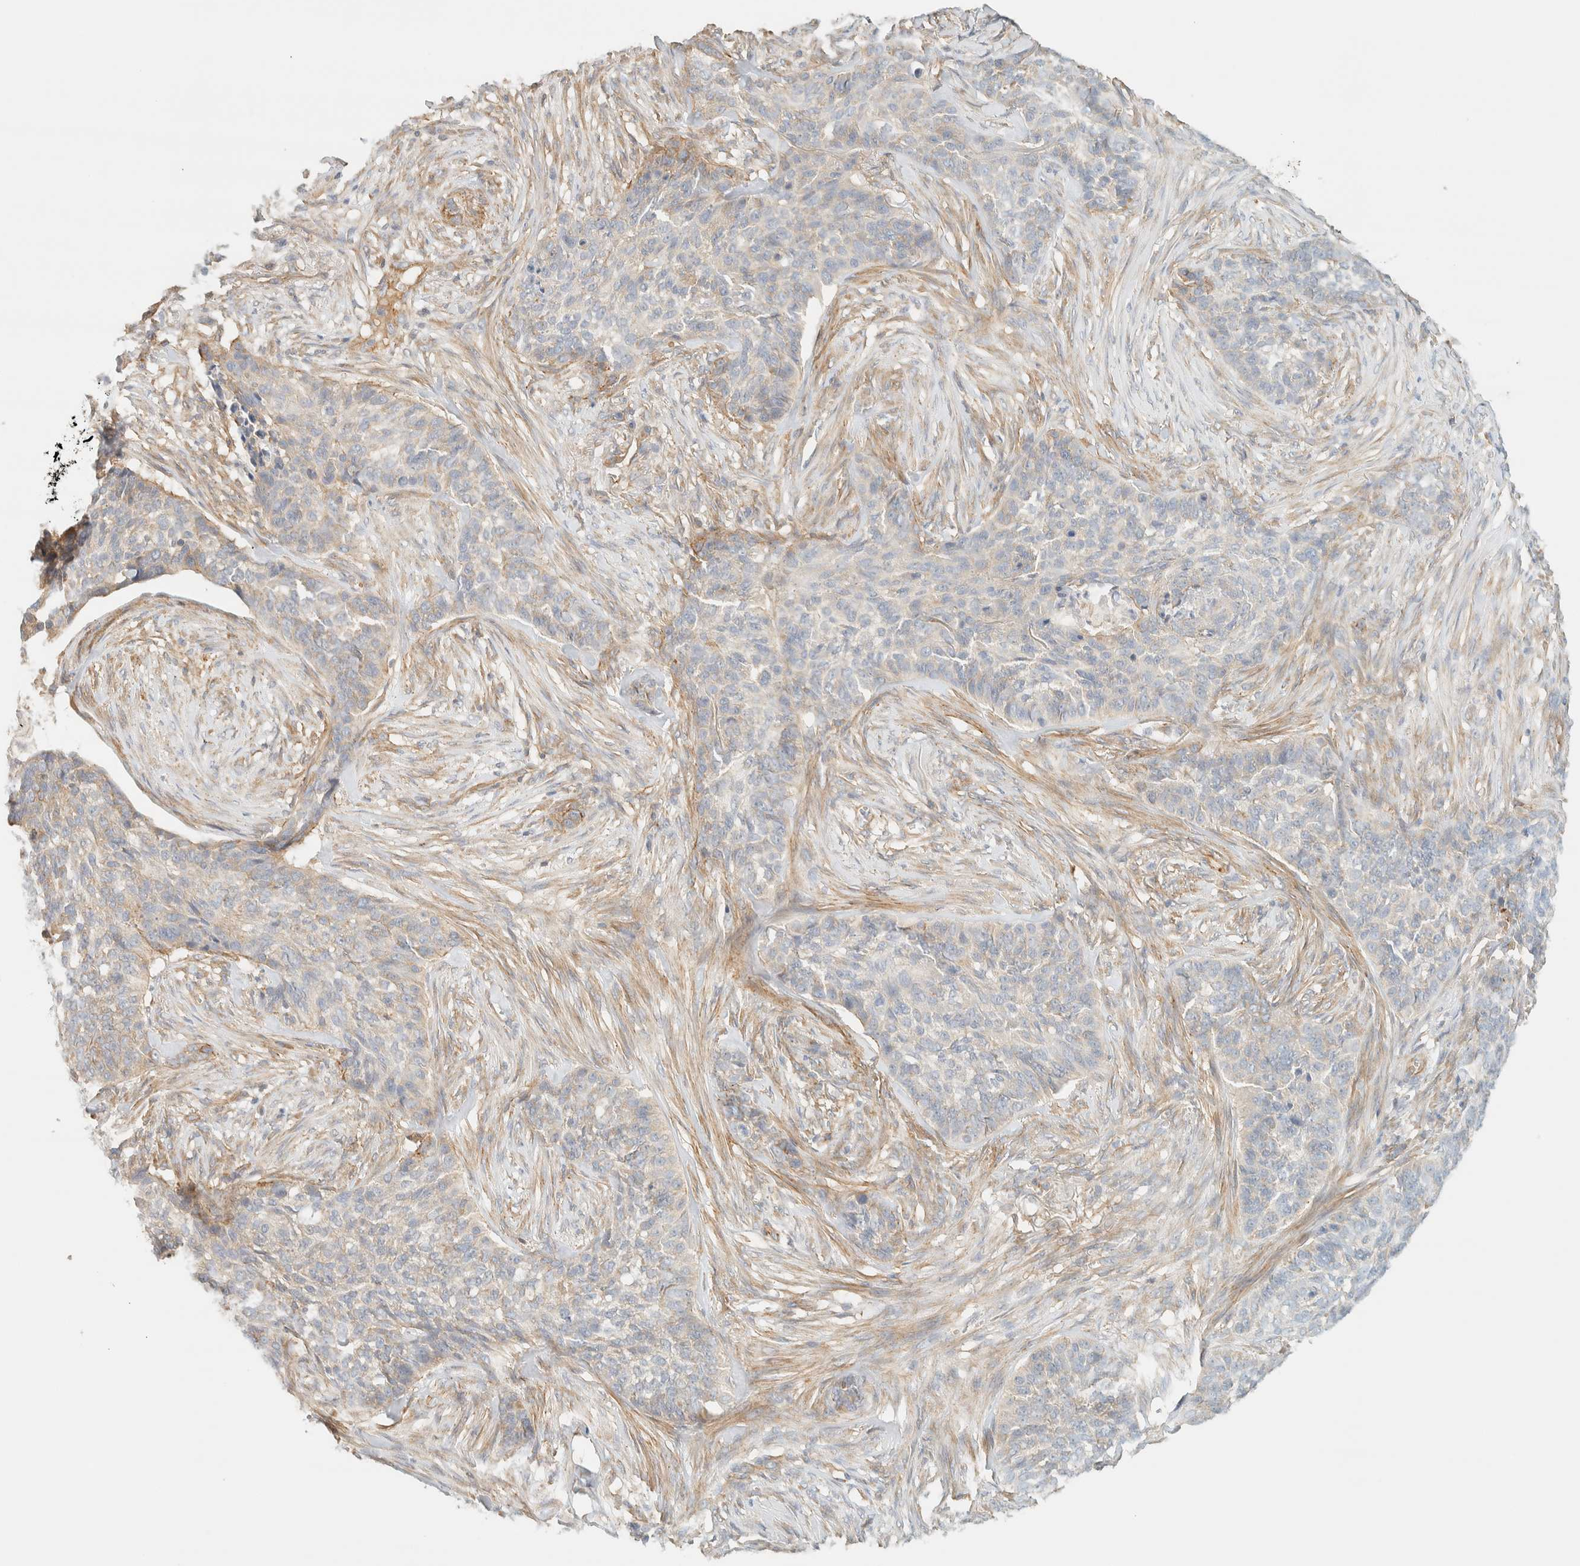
{"staining": {"intensity": "weak", "quantity": "<25%", "location": "cytoplasmic/membranous"}, "tissue": "skin cancer", "cell_type": "Tumor cells", "image_type": "cancer", "snomed": [{"axis": "morphology", "description": "Basal cell carcinoma"}, {"axis": "topography", "description": "Skin"}], "caption": "High power microscopy photomicrograph of an IHC image of skin cancer, revealing no significant positivity in tumor cells.", "gene": "LIMA1", "patient": {"sex": "male", "age": 85}}